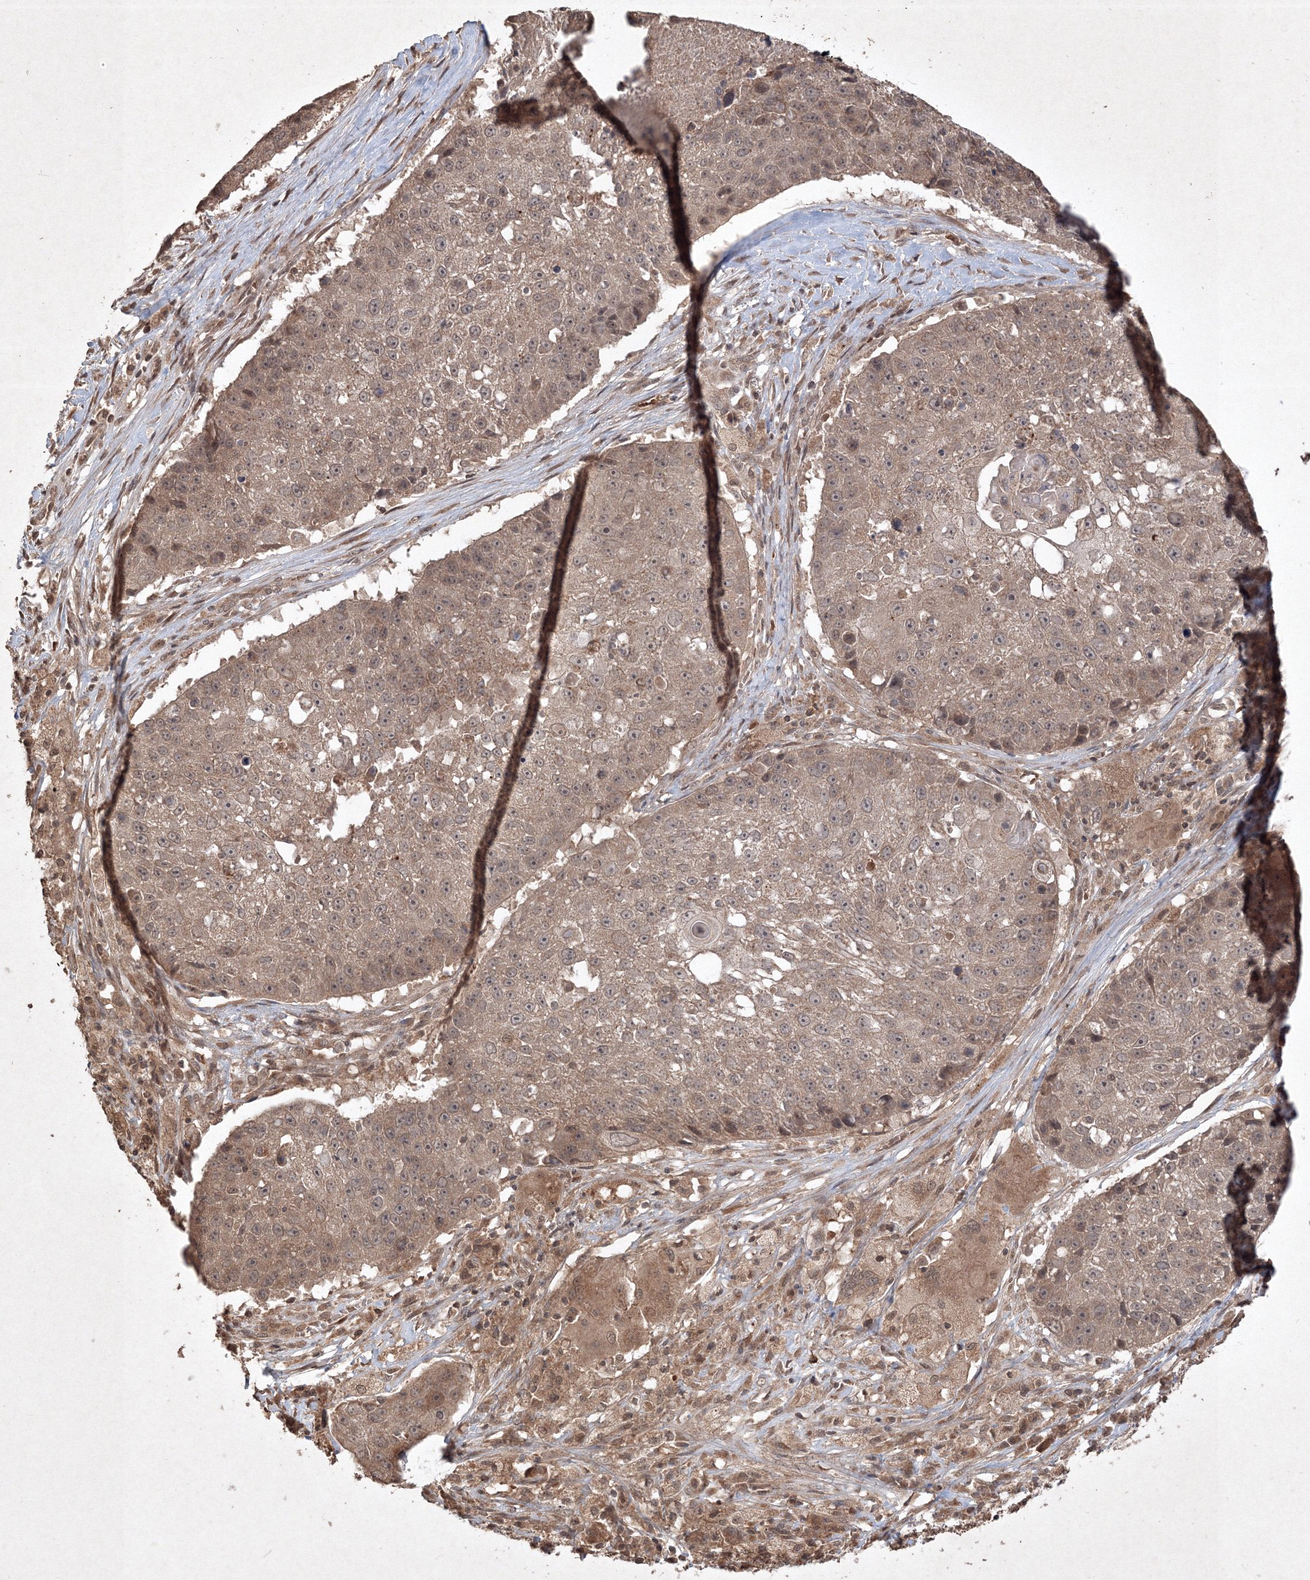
{"staining": {"intensity": "weak", "quantity": ">75%", "location": "cytoplasmic/membranous"}, "tissue": "lung cancer", "cell_type": "Tumor cells", "image_type": "cancer", "snomed": [{"axis": "morphology", "description": "Squamous cell carcinoma, NOS"}, {"axis": "topography", "description": "Lung"}], "caption": "DAB immunohistochemical staining of human lung cancer (squamous cell carcinoma) exhibits weak cytoplasmic/membranous protein positivity in about >75% of tumor cells. (Brightfield microscopy of DAB IHC at high magnification).", "gene": "PELI3", "patient": {"sex": "male", "age": 61}}